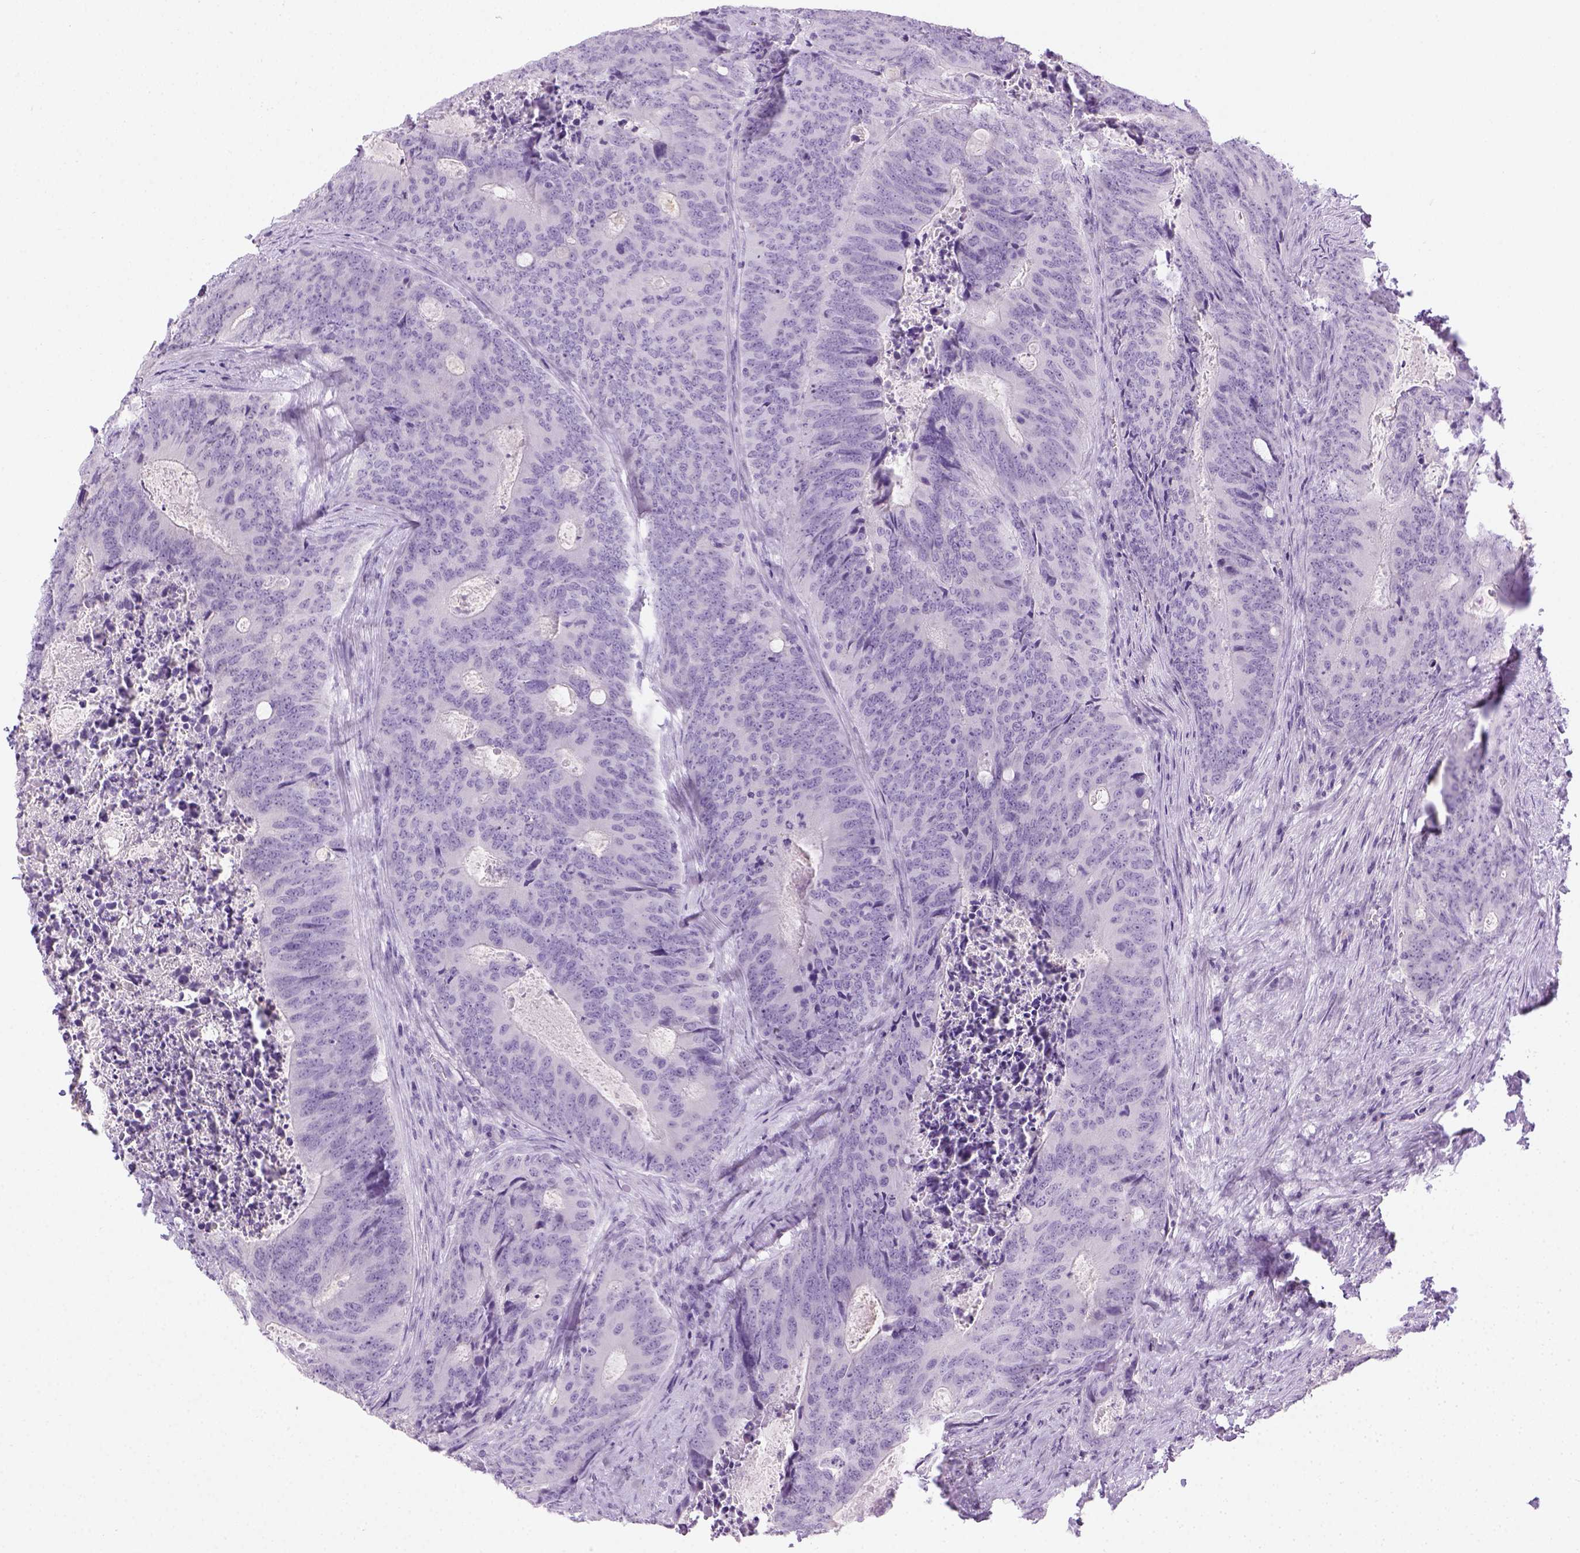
{"staining": {"intensity": "negative", "quantity": "none", "location": "none"}, "tissue": "colorectal cancer", "cell_type": "Tumor cells", "image_type": "cancer", "snomed": [{"axis": "morphology", "description": "Adenocarcinoma, NOS"}, {"axis": "topography", "description": "Colon"}], "caption": "This is an immunohistochemistry histopathology image of human adenocarcinoma (colorectal). There is no positivity in tumor cells.", "gene": "LGSN", "patient": {"sex": "male", "age": 67}}